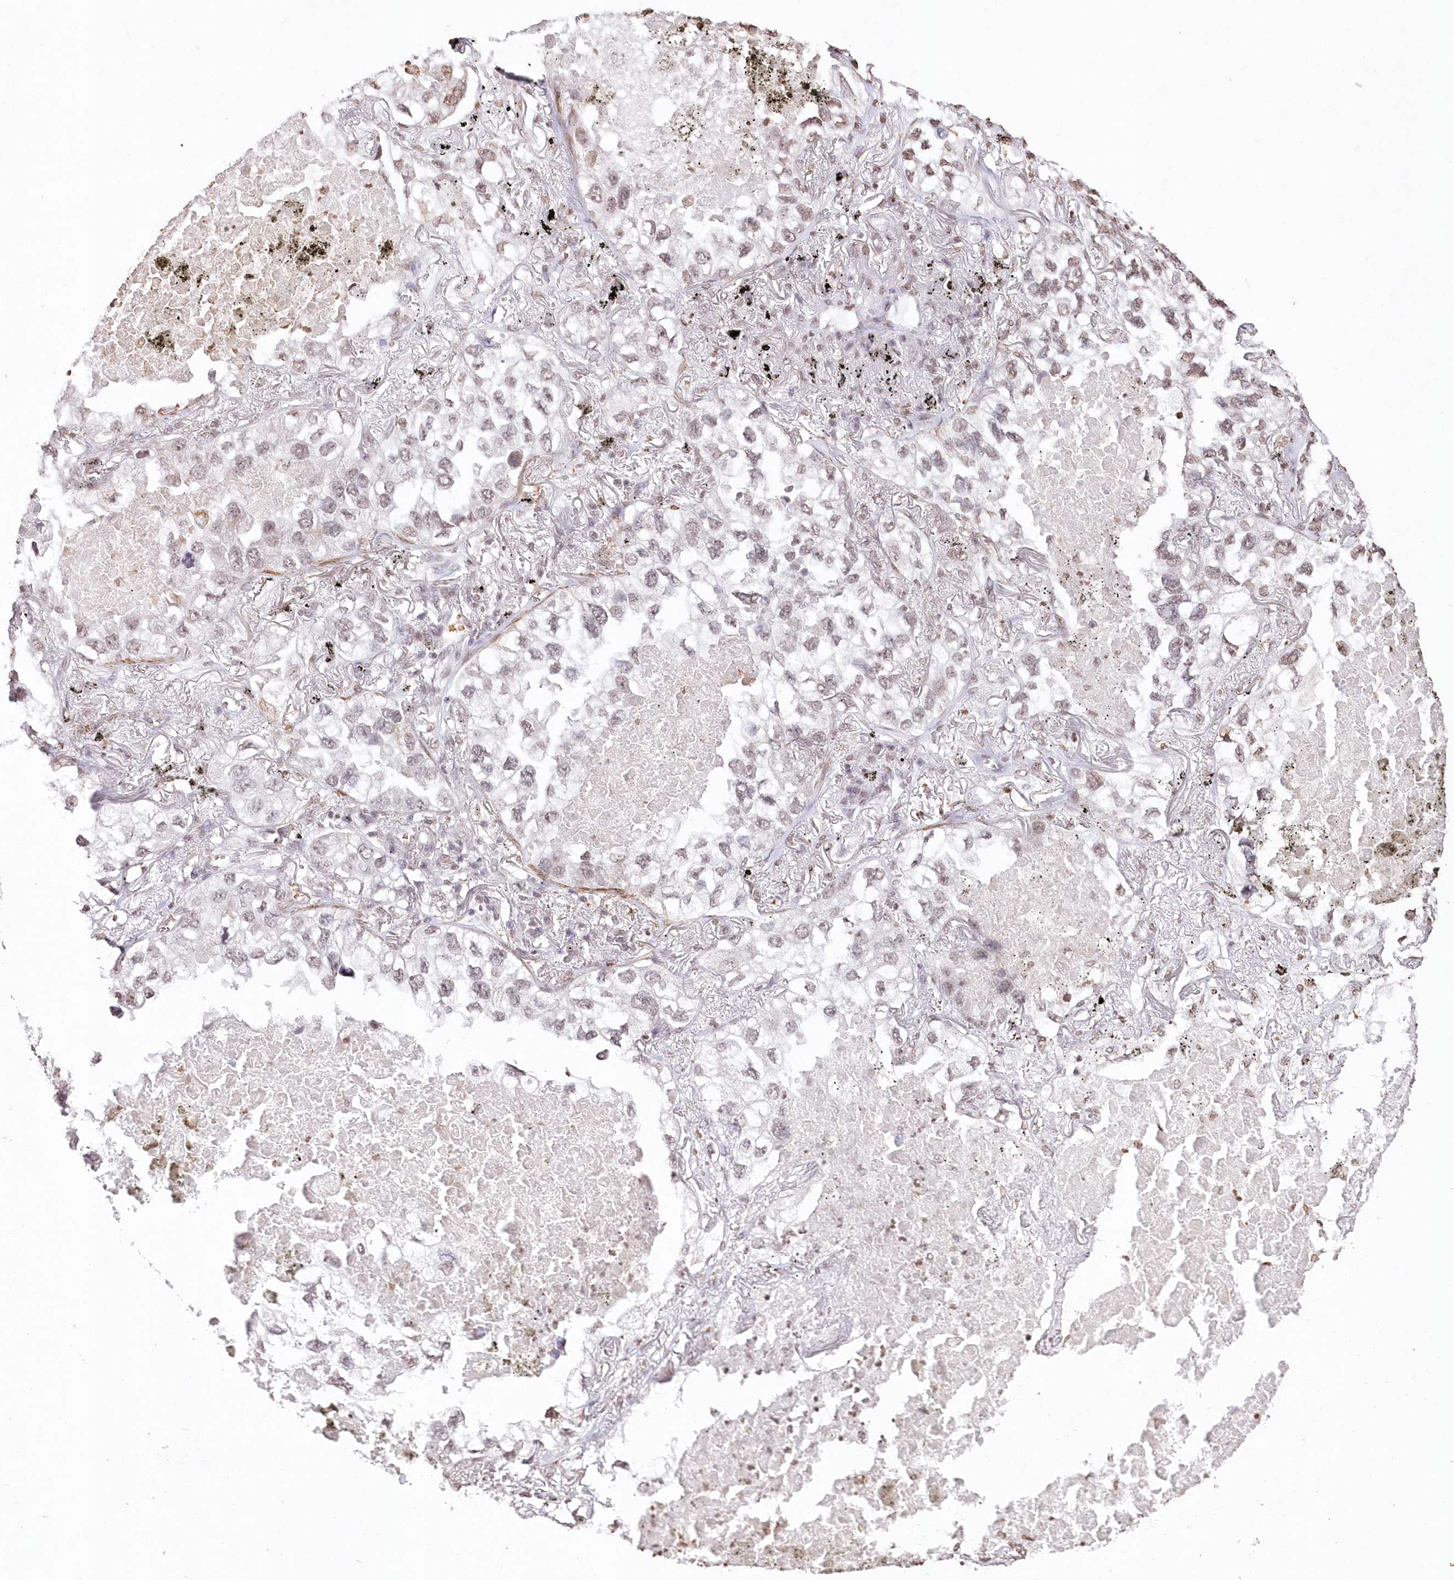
{"staining": {"intensity": "weak", "quantity": "<25%", "location": "nuclear"}, "tissue": "lung cancer", "cell_type": "Tumor cells", "image_type": "cancer", "snomed": [{"axis": "morphology", "description": "Adenocarcinoma, NOS"}, {"axis": "topography", "description": "Lung"}], "caption": "IHC histopathology image of human lung cancer stained for a protein (brown), which displays no staining in tumor cells.", "gene": "RBM27", "patient": {"sex": "male", "age": 65}}